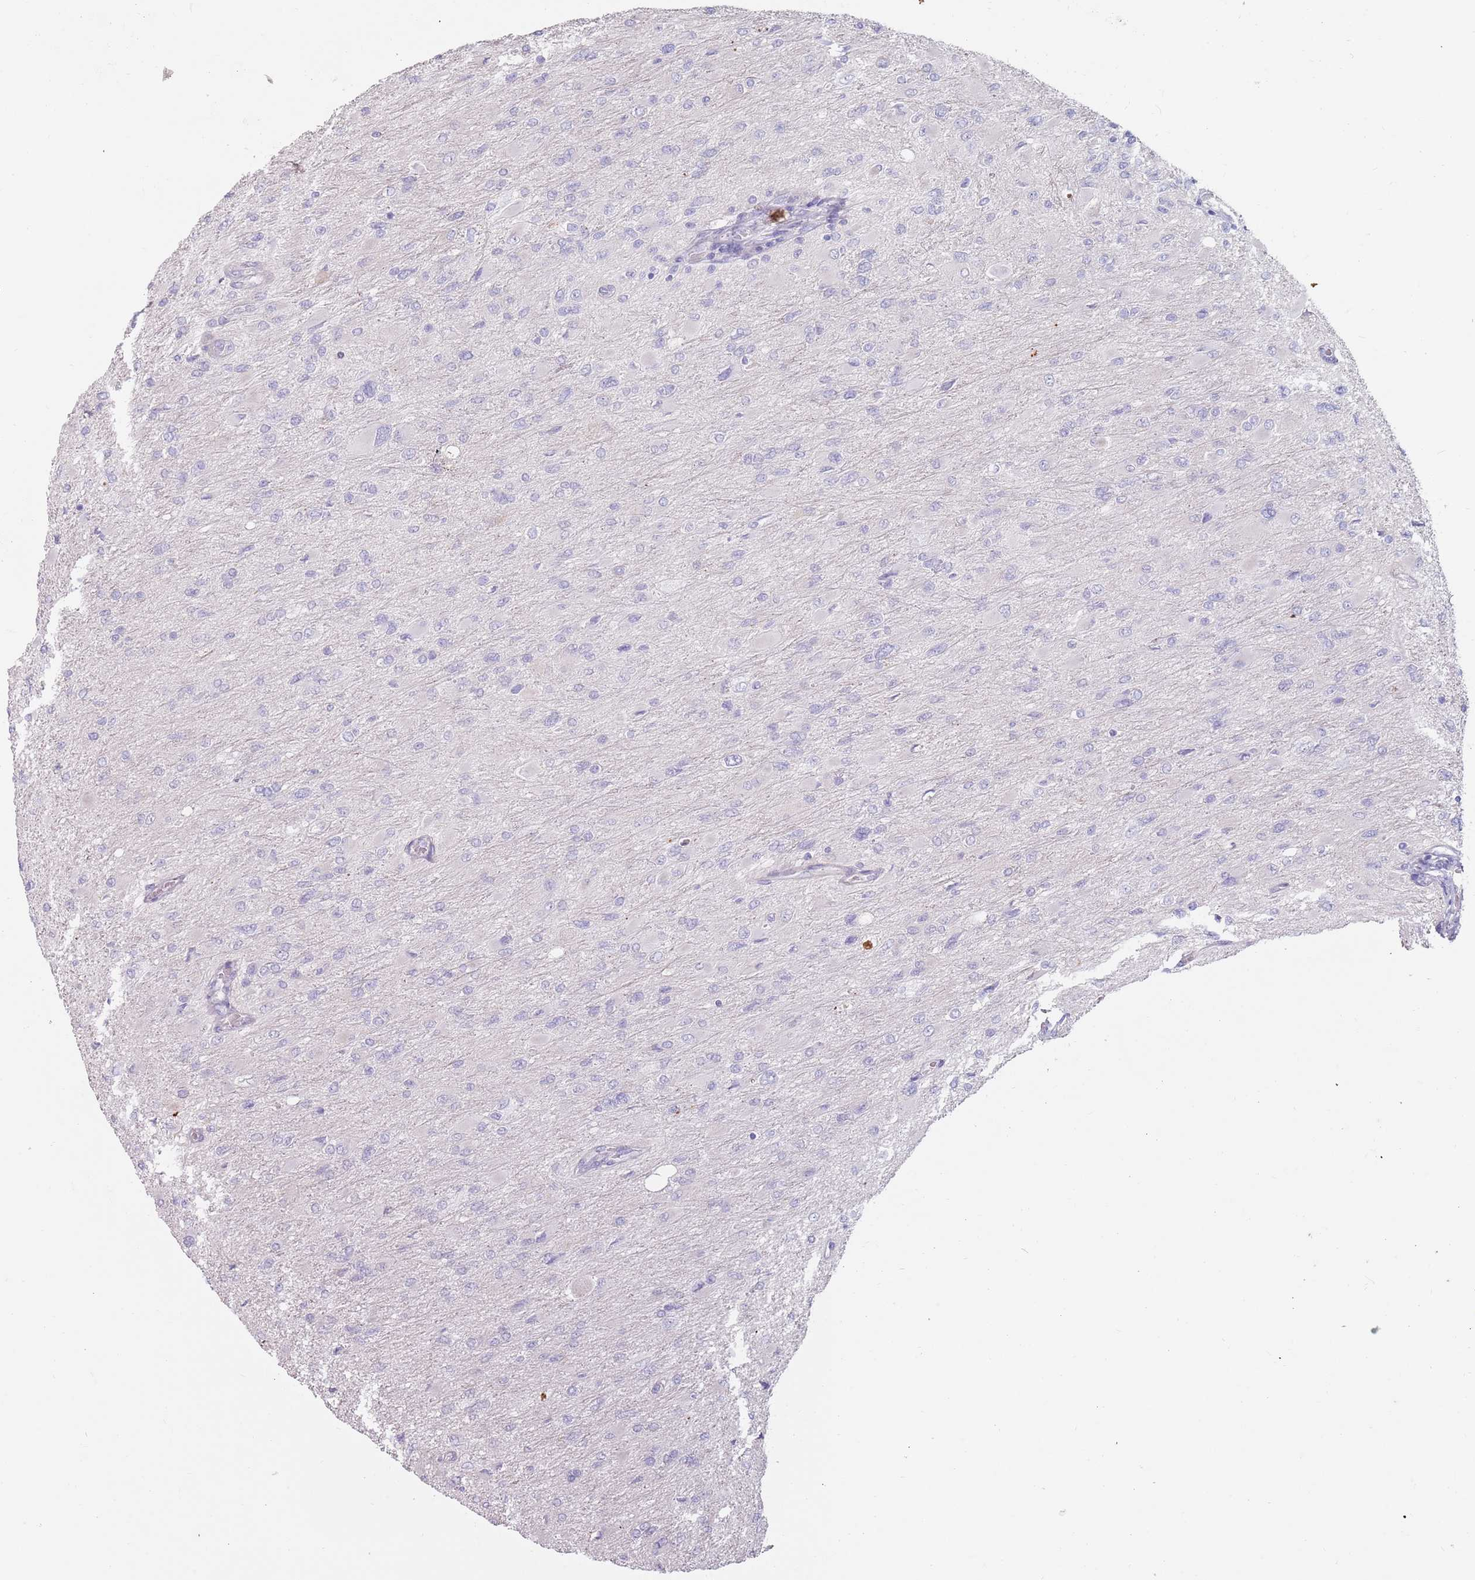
{"staining": {"intensity": "negative", "quantity": "none", "location": "none"}, "tissue": "glioma", "cell_type": "Tumor cells", "image_type": "cancer", "snomed": [{"axis": "morphology", "description": "Glioma, malignant, High grade"}, {"axis": "topography", "description": "Cerebral cortex"}], "caption": "Histopathology image shows no protein expression in tumor cells of malignant glioma (high-grade) tissue.", "gene": "DXO", "patient": {"sex": "female", "age": 36}}